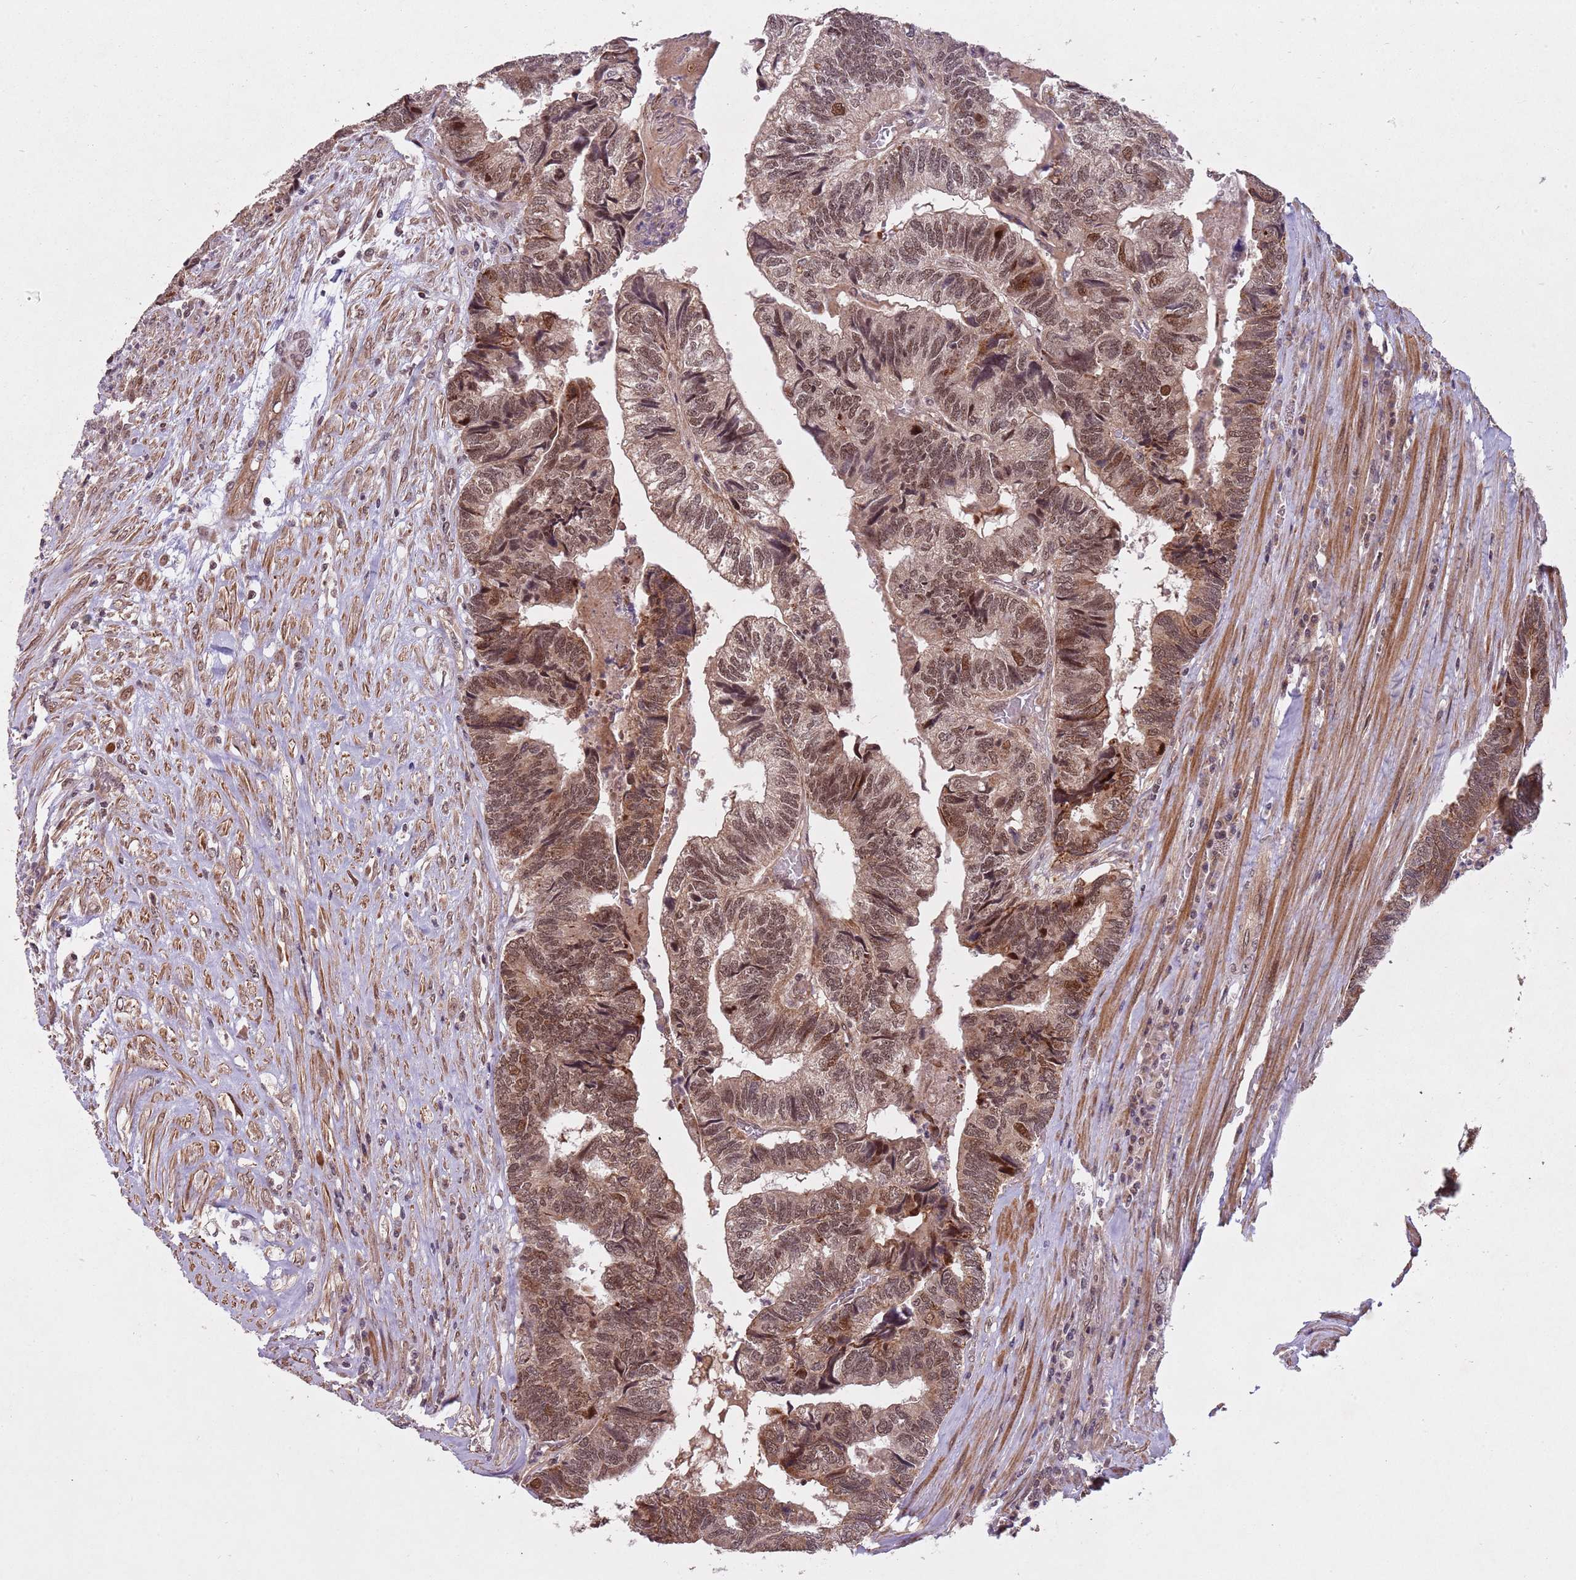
{"staining": {"intensity": "moderate", "quantity": "25%-75%", "location": "cytoplasmic/membranous,nuclear"}, "tissue": "colorectal cancer", "cell_type": "Tumor cells", "image_type": "cancer", "snomed": [{"axis": "morphology", "description": "Adenocarcinoma, NOS"}, {"axis": "topography", "description": "Colon"}], "caption": "Immunohistochemical staining of human colorectal cancer (adenocarcinoma) shows medium levels of moderate cytoplasmic/membranous and nuclear protein expression in approximately 25%-75% of tumor cells.", "gene": "SUDS3", "patient": {"sex": "female", "age": 67}}